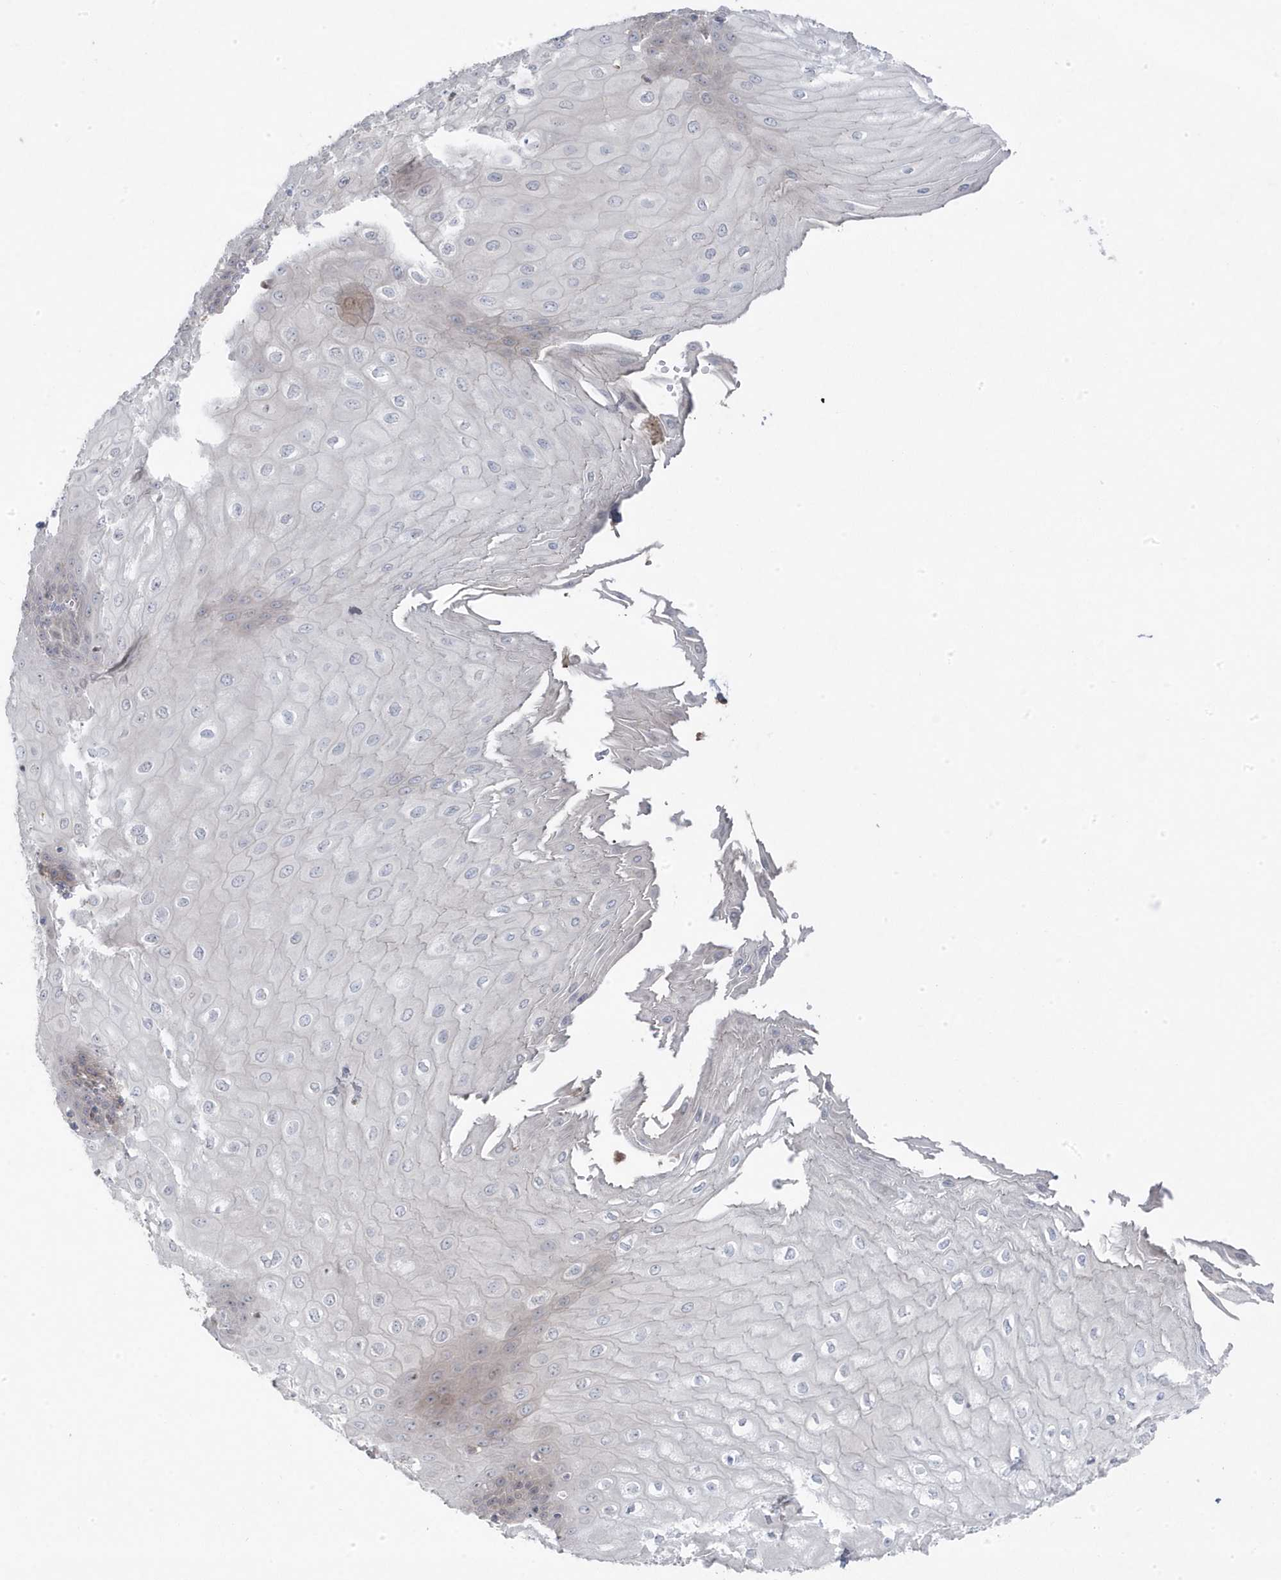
{"staining": {"intensity": "weak", "quantity": "<25%", "location": "cytoplasmic/membranous"}, "tissue": "esophagus", "cell_type": "Squamous epithelial cells", "image_type": "normal", "snomed": [{"axis": "morphology", "description": "Normal tissue, NOS"}, {"axis": "topography", "description": "Esophagus"}], "caption": "This histopathology image is of unremarkable esophagus stained with IHC to label a protein in brown with the nuclei are counter-stained blue. There is no staining in squamous epithelial cells.", "gene": "ZNF654", "patient": {"sex": "male", "age": 60}}